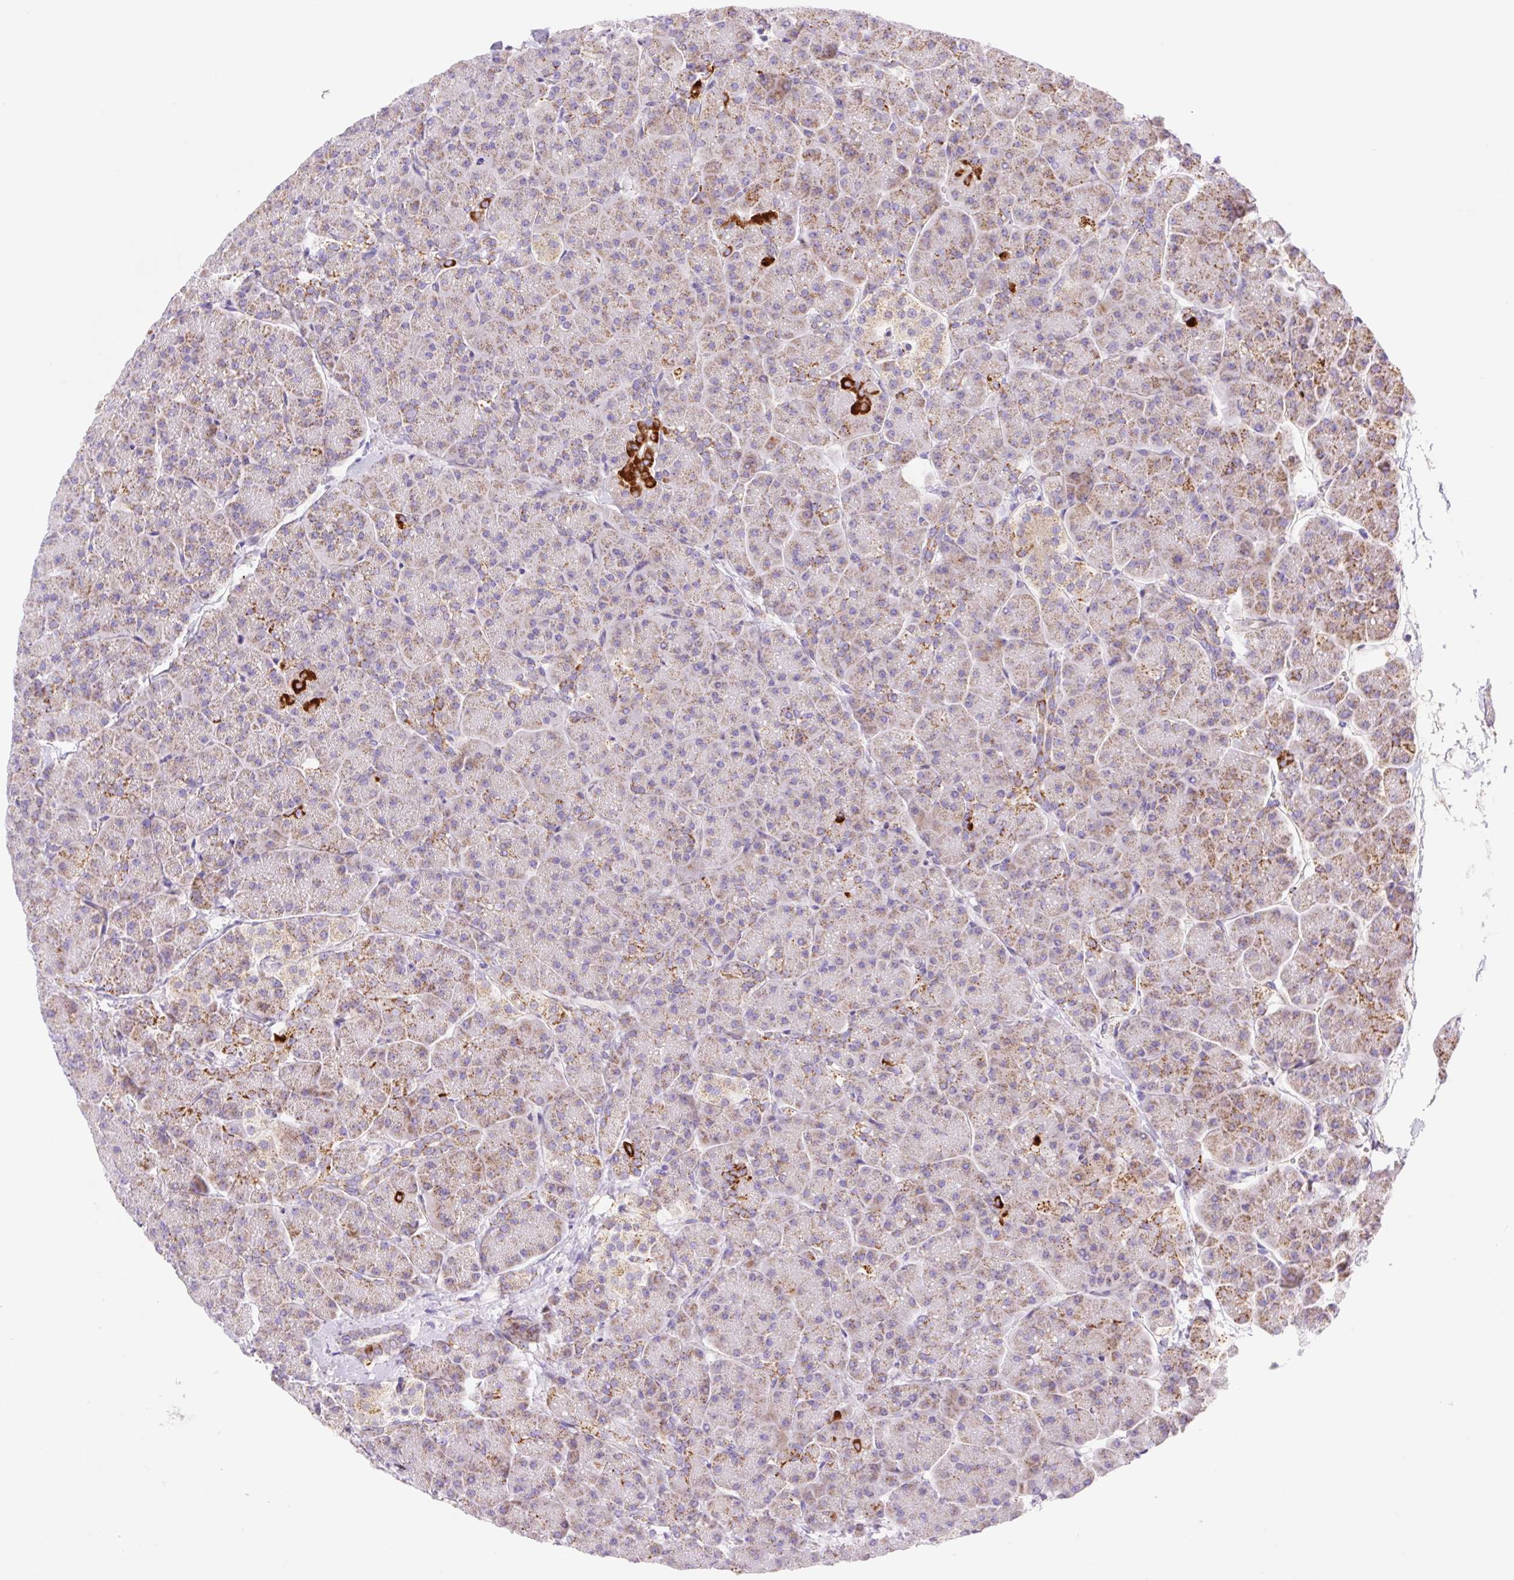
{"staining": {"intensity": "moderate", "quantity": "25%-75%", "location": "cytoplasmic/membranous"}, "tissue": "pancreas", "cell_type": "Exocrine glandular cells", "image_type": "normal", "snomed": [{"axis": "morphology", "description": "Normal tissue, NOS"}, {"axis": "topography", "description": "Pancreas"}, {"axis": "topography", "description": "Peripheral nerve tissue"}], "caption": "Protein expression analysis of normal pancreas shows moderate cytoplasmic/membranous positivity in approximately 25%-75% of exocrine glandular cells.", "gene": "ETNK2", "patient": {"sex": "male", "age": 54}}